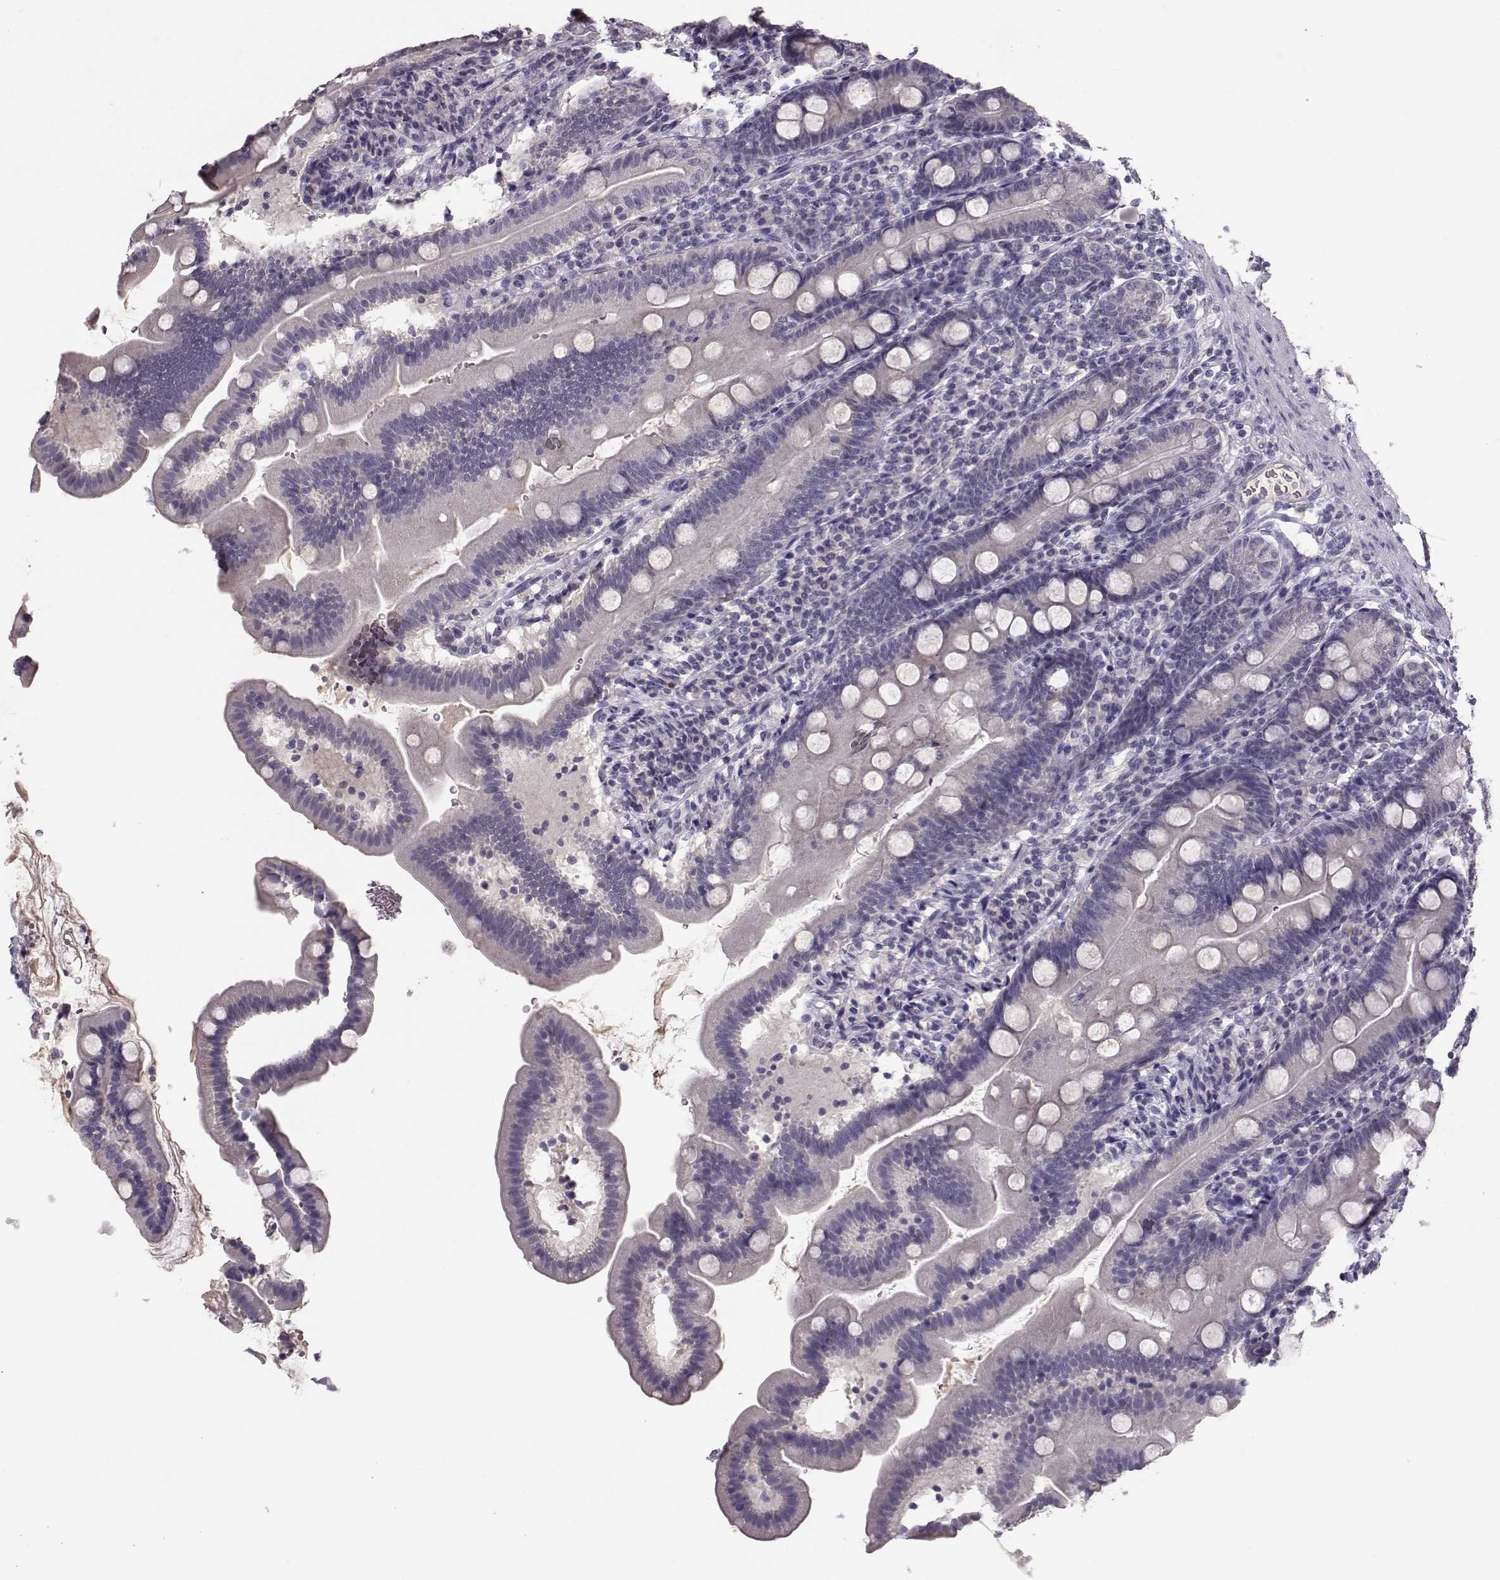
{"staining": {"intensity": "negative", "quantity": "none", "location": "none"}, "tissue": "duodenum", "cell_type": "Glandular cells", "image_type": "normal", "snomed": [{"axis": "morphology", "description": "Normal tissue, NOS"}, {"axis": "topography", "description": "Duodenum"}], "caption": "This is an immunohistochemistry histopathology image of normal human duodenum. There is no staining in glandular cells.", "gene": "BFSP2", "patient": {"sex": "female", "age": 67}}